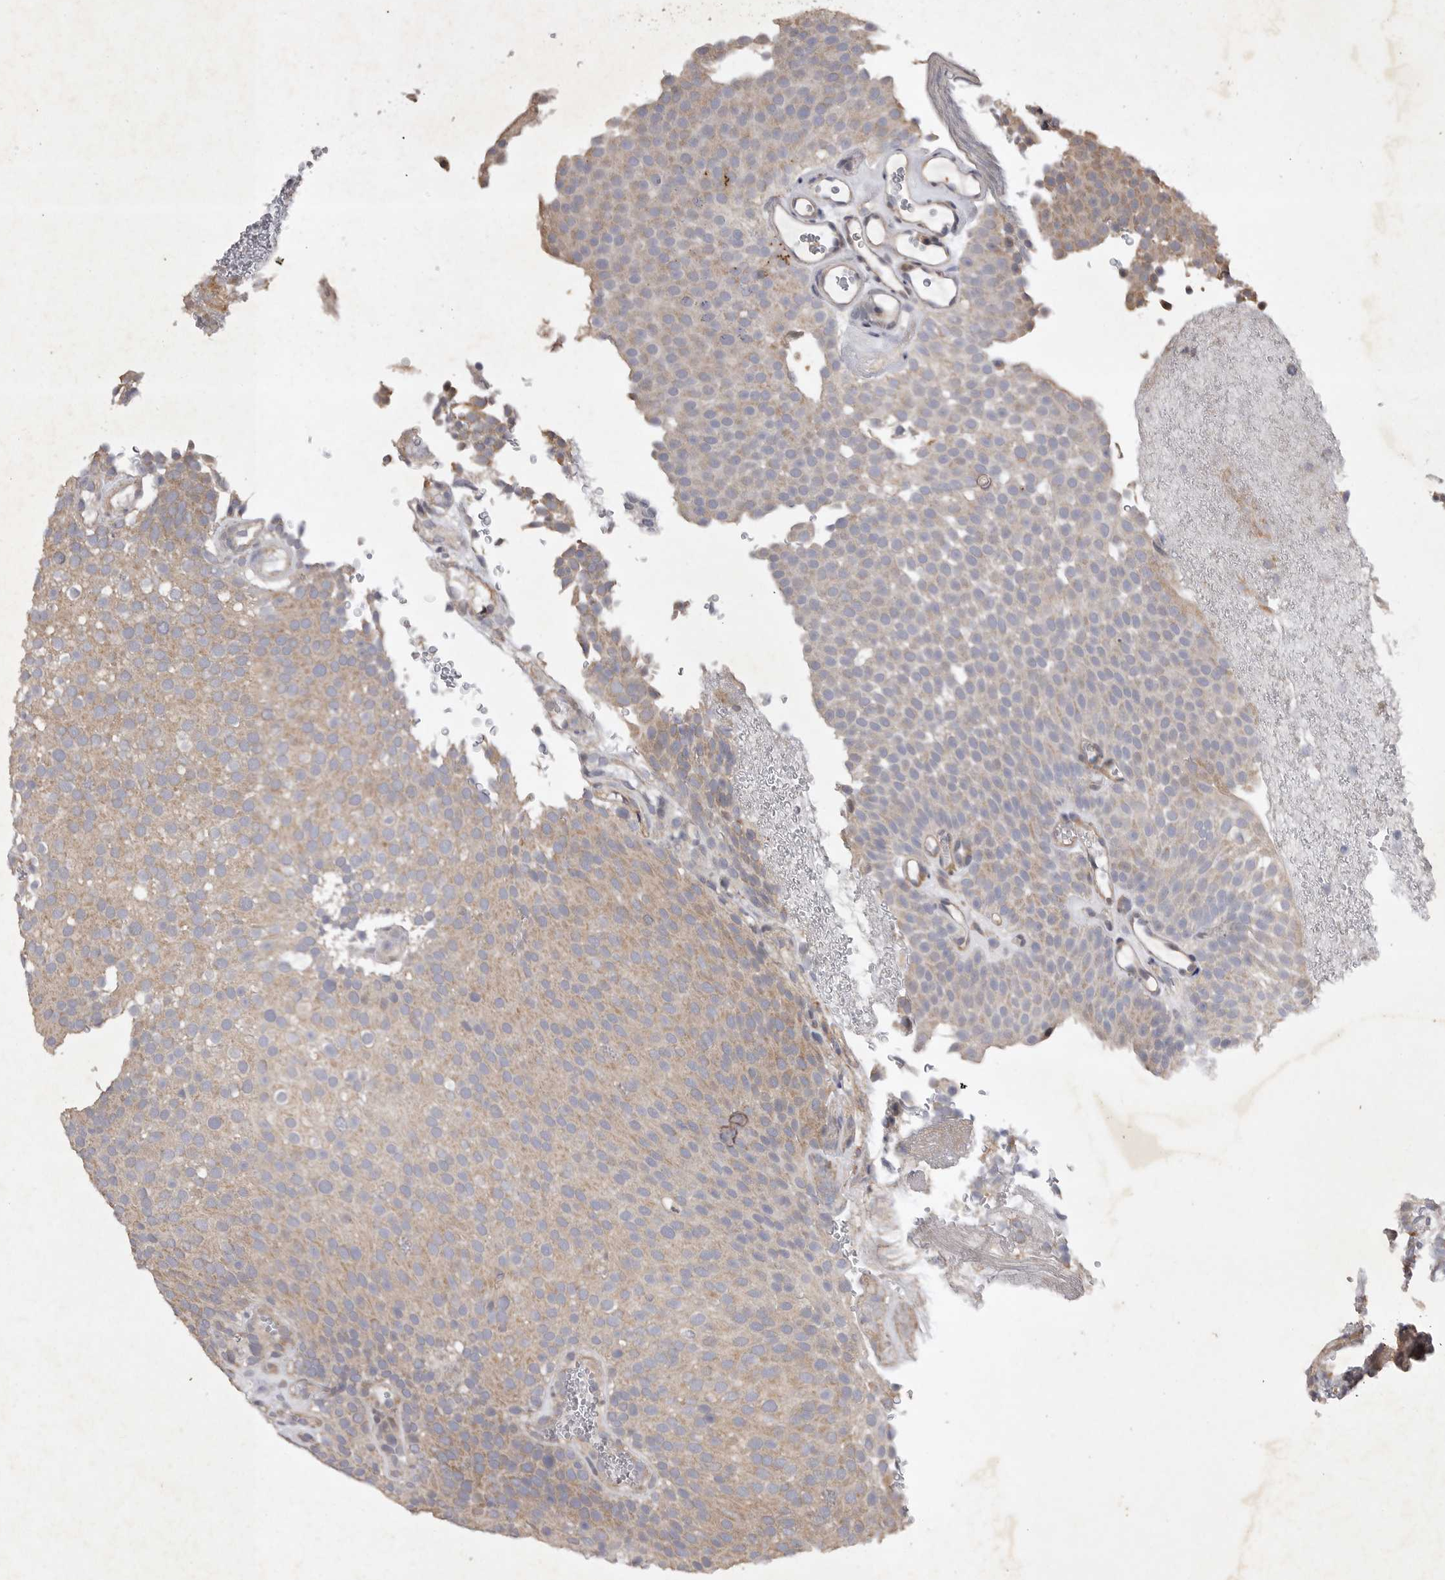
{"staining": {"intensity": "weak", "quantity": ">75%", "location": "cytoplasmic/membranous"}, "tissue": "urothelial cancer", "cell_type": "Tumor cells", "image_type": "cancer", "snomed": [{"axis": "morphology", "description": "Urothelial carcinoma, Low grade"}, {"axis": "topography", "description": "Urinary bladder"}], "caption": "IHC histopathology image of urothelial cancer stained for a protein (brown), which shows low levels of weak cytoplasmic/membranous staining in about >75% of tumor cells.", "gene": "EDEM3", "patient": {"sex": "male", "age": 78}}